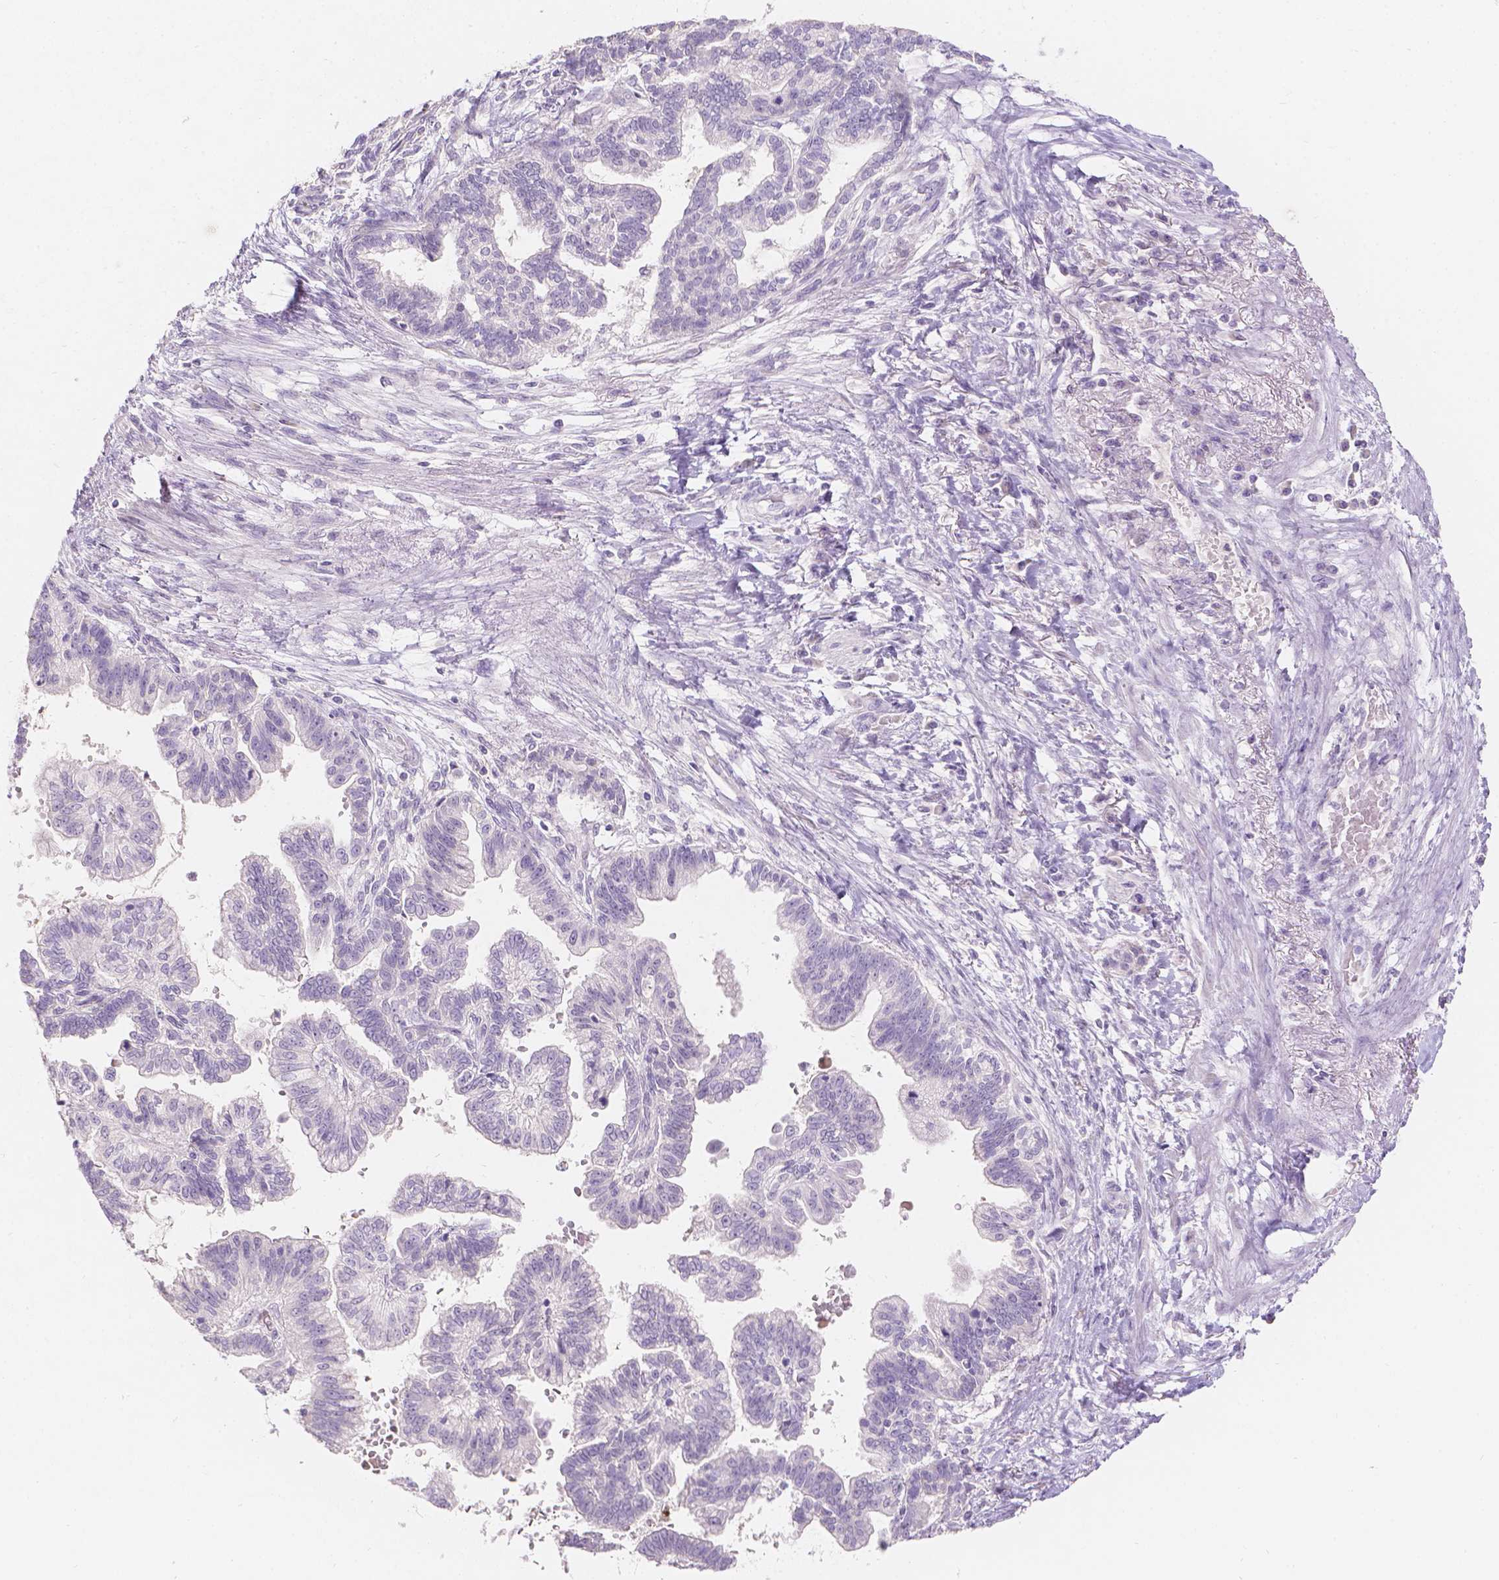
{"staining": {"intensity": "negative", "quantity": "none", "location": "none"}, "tissue": "stomach cancer", "cell_type": "Tumor cells", "image_type": "cancer", "snomed": [{"axis": "morphology", "description": "Adenocarcinoma, NOS"}, {"axis": "topography", "description": "Stomach"}], "caption": "Protein analysis of adenocarcinoma (stomach) exhibits no significant staining in tumor cells. Brightfield microscopy of IHC stained with DAB (brown) and hematoxylin (blue), captured at high magnification.", "gene": "HTN3", "patient": {"sex": "male", "age": 83}}